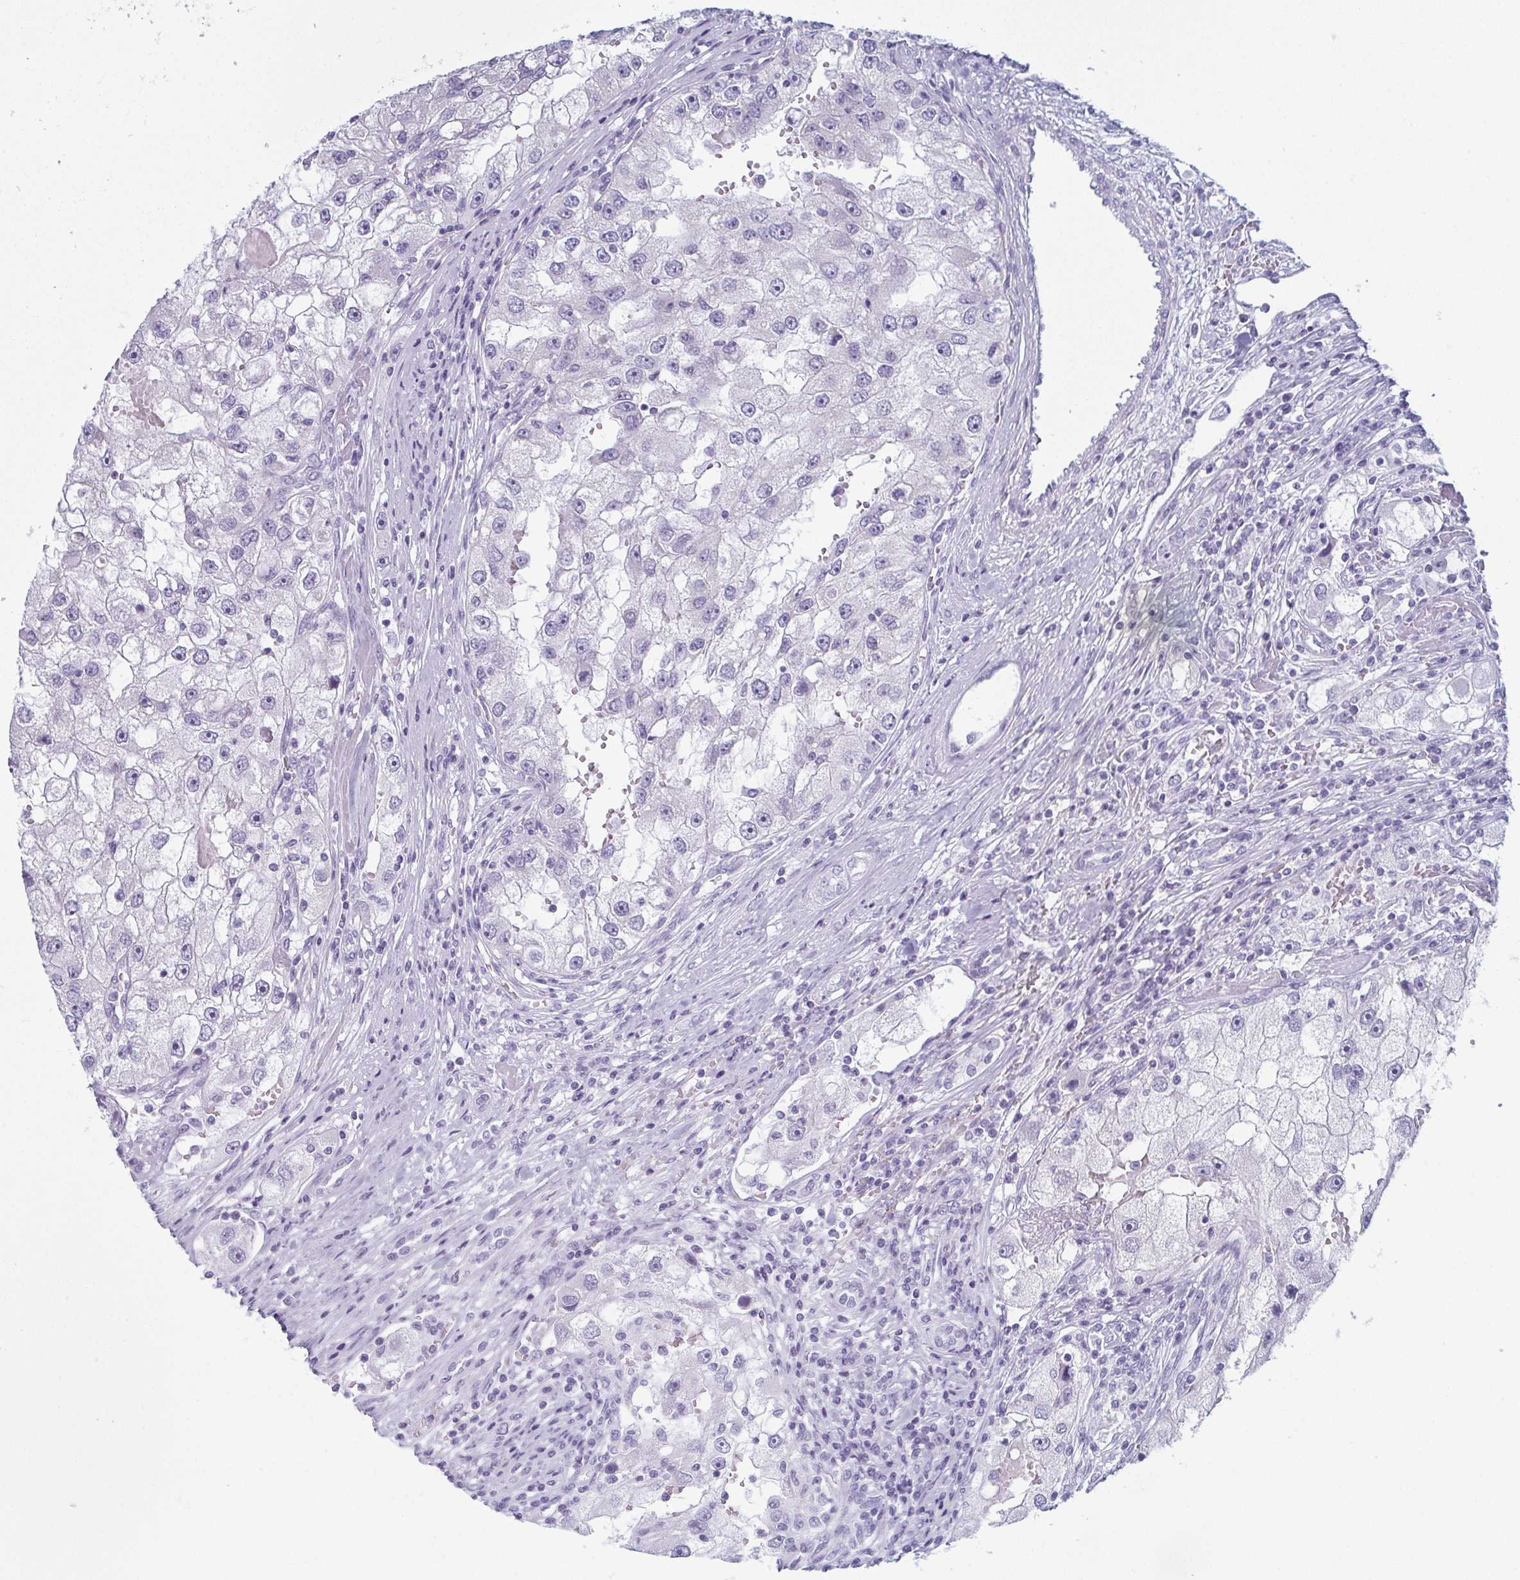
{"staining": {"intensity": "negative", "quantity": "none", "location": "none"}, "tissue": "renal cancer", "cell_type": "Tumor cells", "image_type": "cancer", "snomed": [{"axis": "morphology", "description": "Adenocarcinoma, NOS"}, {"axis": "topography", "description": "Kidney"}], "caption": "The micrograph shows no staining of tumor cells in adenocarcinoma (renal). (Brightfield microscopy of DAB IHC at high magnification).", "gene": "ENKUR", "patient": {"sex": "male", "age": 63}}